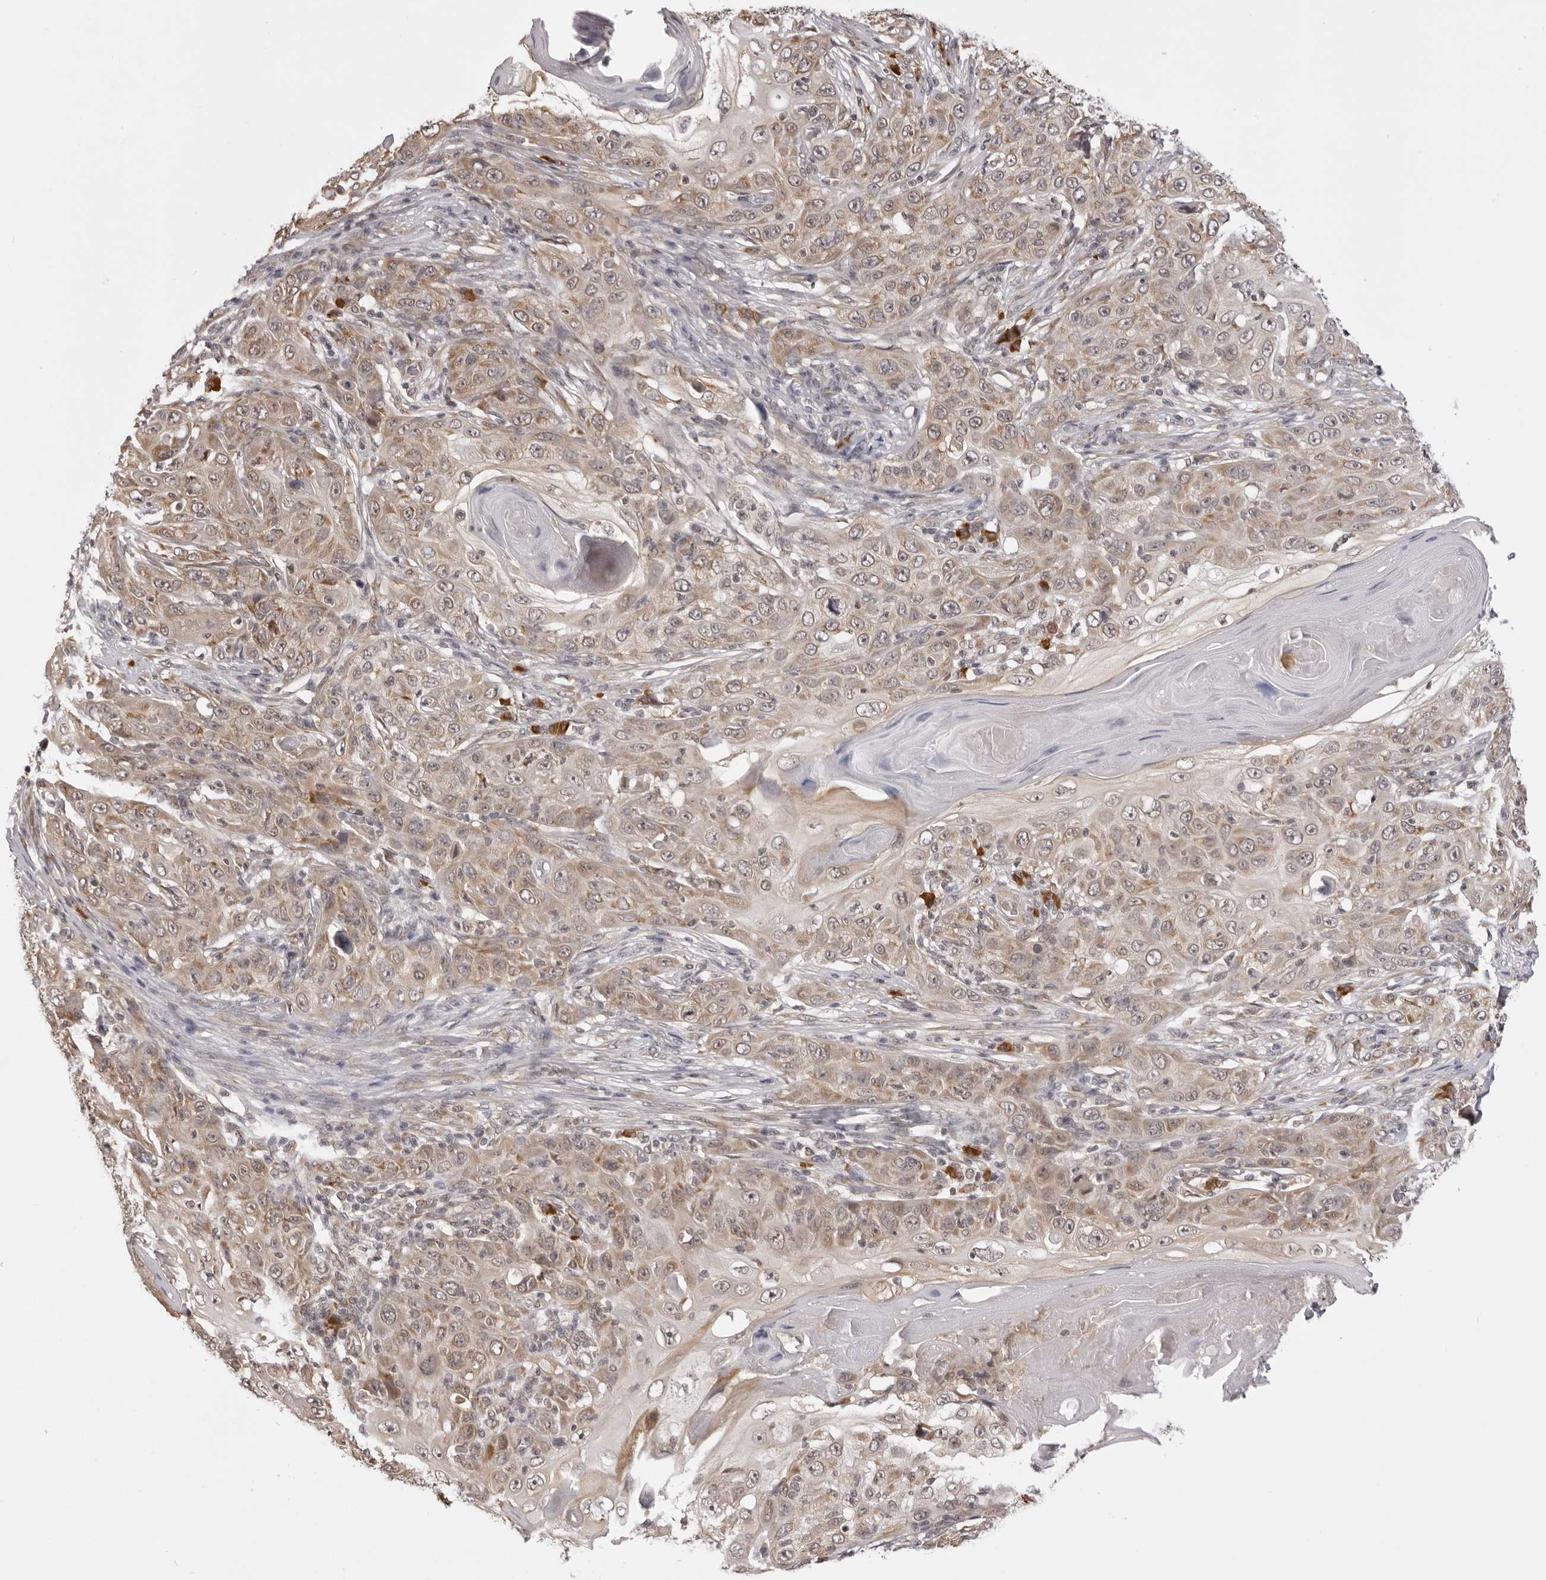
{"staining": {"intensity": "weak", "quantity": "25%-75%", "location": "cytoplasmic/membranous"}, "tissue": "skin cancer", "cell_type": "Tumor cells", "image_type": "cancer", "snomed": [{"axis": "morphology", "description": "Squamous cell carcinoma, NOS"}, {"axis": "topography", "description": "Skin"}], "caption": "A photomicrograph of skin squamous cell carcinoma stained for a protein exhibits weak cytoplasmic/membranous brown staining in tumor cells. (DAB = brown stain, brightfield microscopy at high magnification).", "gene": "ZC3H11A", "patient": {"sex": "female", "age": 88}}